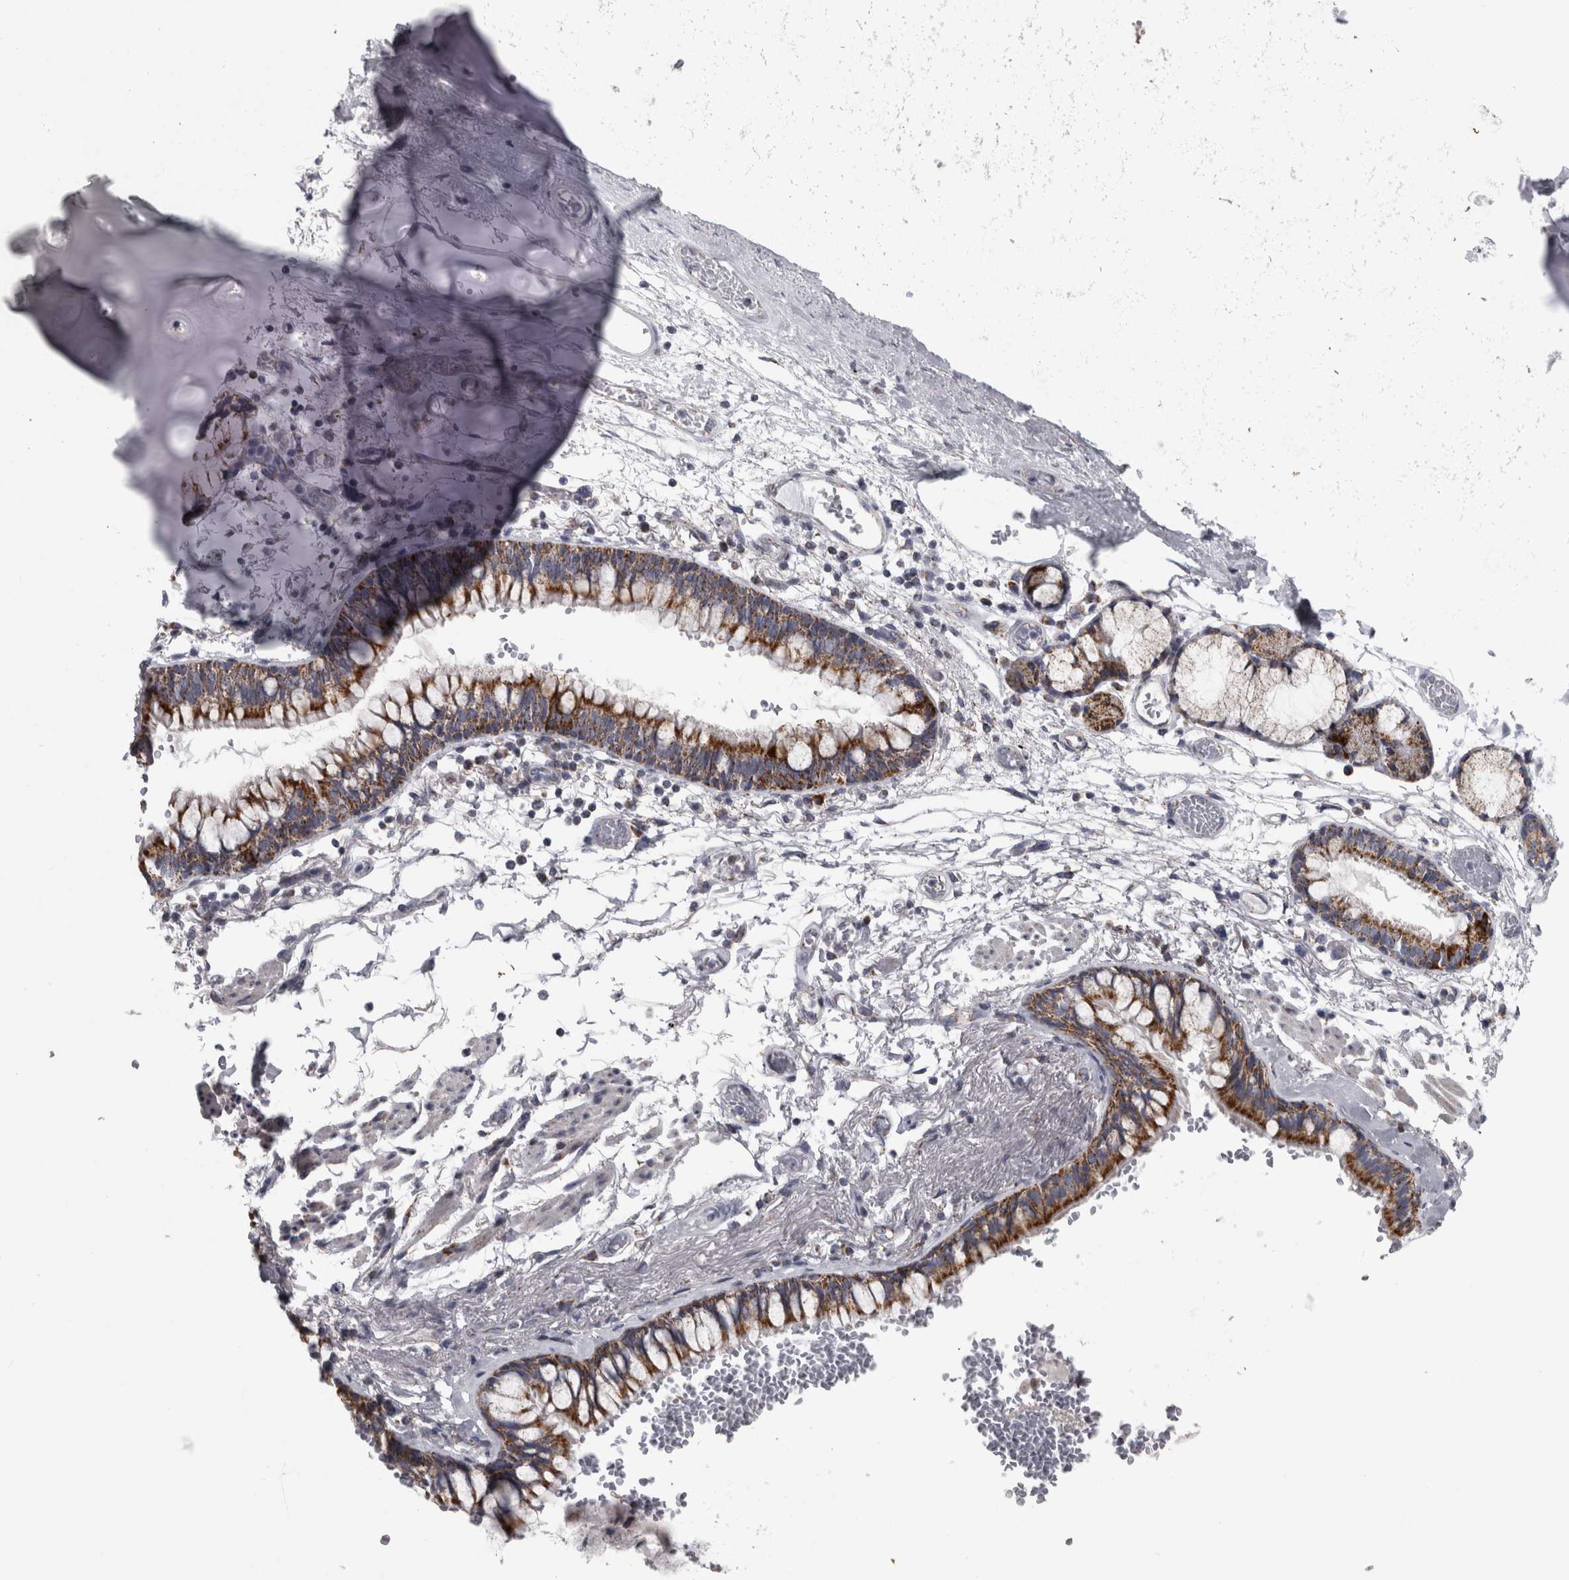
{"staining": {"intensity": "negative", "quantity": "none", "location": "none"}, "tissue": "adipose tissue", "cell_type": "Adipocytes", "image_type": "normal", "snomed": [{"axis": "morphology", "description": "Normal tissue, NOS"}, {"axis": "topography", "description": "Cartilage tissue"}, {"axis": "topography", "description": "Bronchus"}], "caption": "This micrograph is of benign adipose tissue stained with immunohistochemistry to label a protein in brown with the nuclei are counter-stained blue. There is no staining in adipocytes. Brightfield microscopy of IHC stained with DAB (brown) and hematoxylin (blue), captured at high magnification.", "gene": "DBT", "patient": {"sex": "female", "age": 73}}